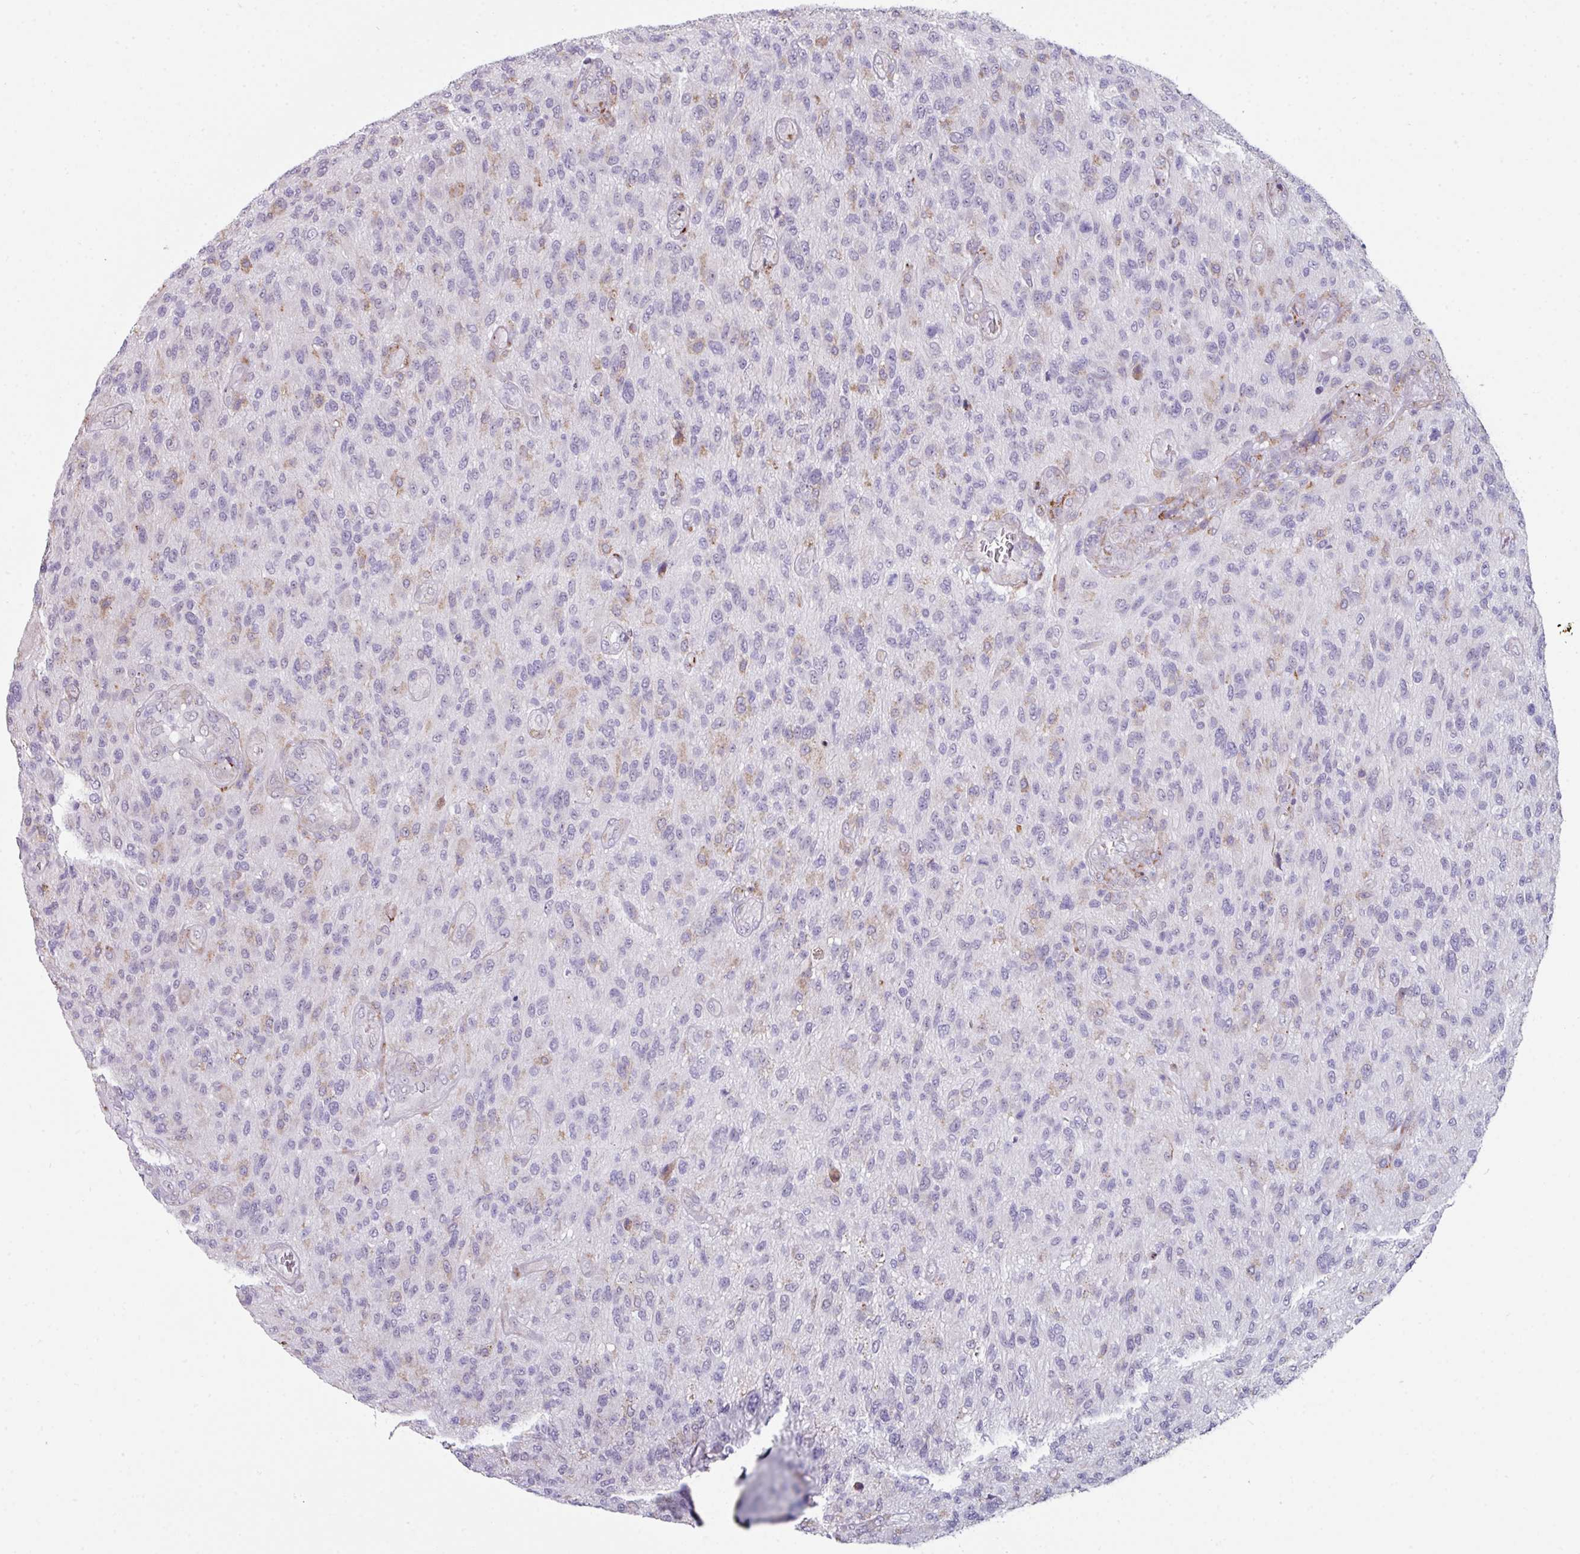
{"staining": {"intensity": "negative", "quantity": "none", "location": "none"}, "tissue": "glioma", "cell_type": "Tumor cells", "image_type": "cancer", "snomed": [{"axis": "morphology", "description": "Glioma, malignant, High grade"}, {"axis": "topography", "description": "Brain"}], "caption": "This image is of glioma stained with immunohistochemistry to label a protein in brown with the nuclei are counter-stained blue. There is no positivity in tumor cells.", "gene": "BMS1", "patient": {"sex": "male", "age": 47}}